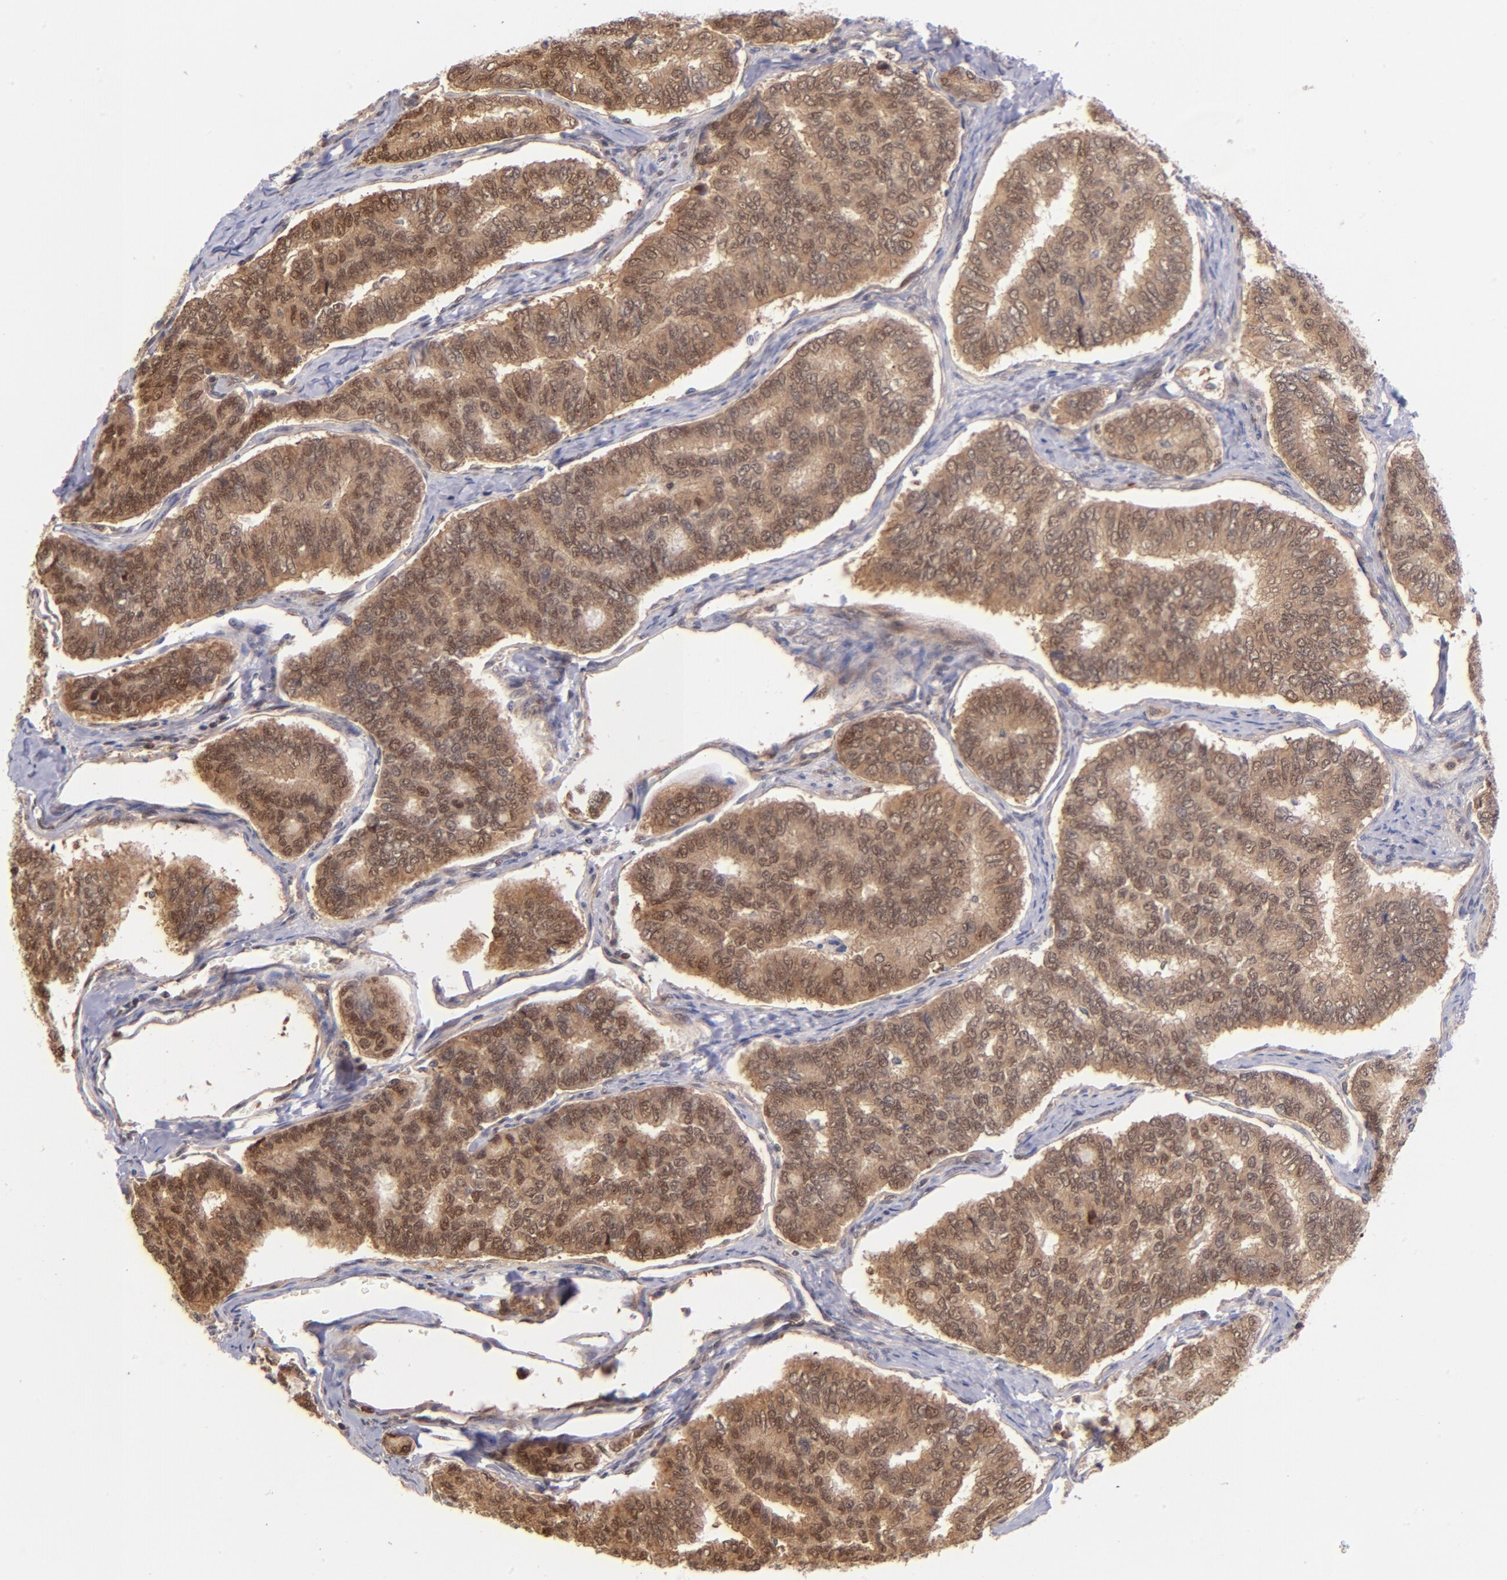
{"staining": {"intensity": "moderate", "quantity": ">75%", "location": "cytoplasmic/membranous,nuclear"}, "tissue": "thyroid cancer", "cell_type": "Tumor cells", "image_type": "cancer", "snomed": [{"axis": "morphology", "description": "Papillary adenocarcinoma, NOS"}, {"axis": "topography", "description": "Thyroid gland"}], "caption": "IHC photomicrograph of human thyroid papillary adenocarcinoma stained for a protein (brown), which exhibits medium levels of moderate cytoplasmic/membranous and nuclear staining in about >75% of tumor cells.", "gene": "YWHAB", "patient": {"sex": "female", "age": 35}}